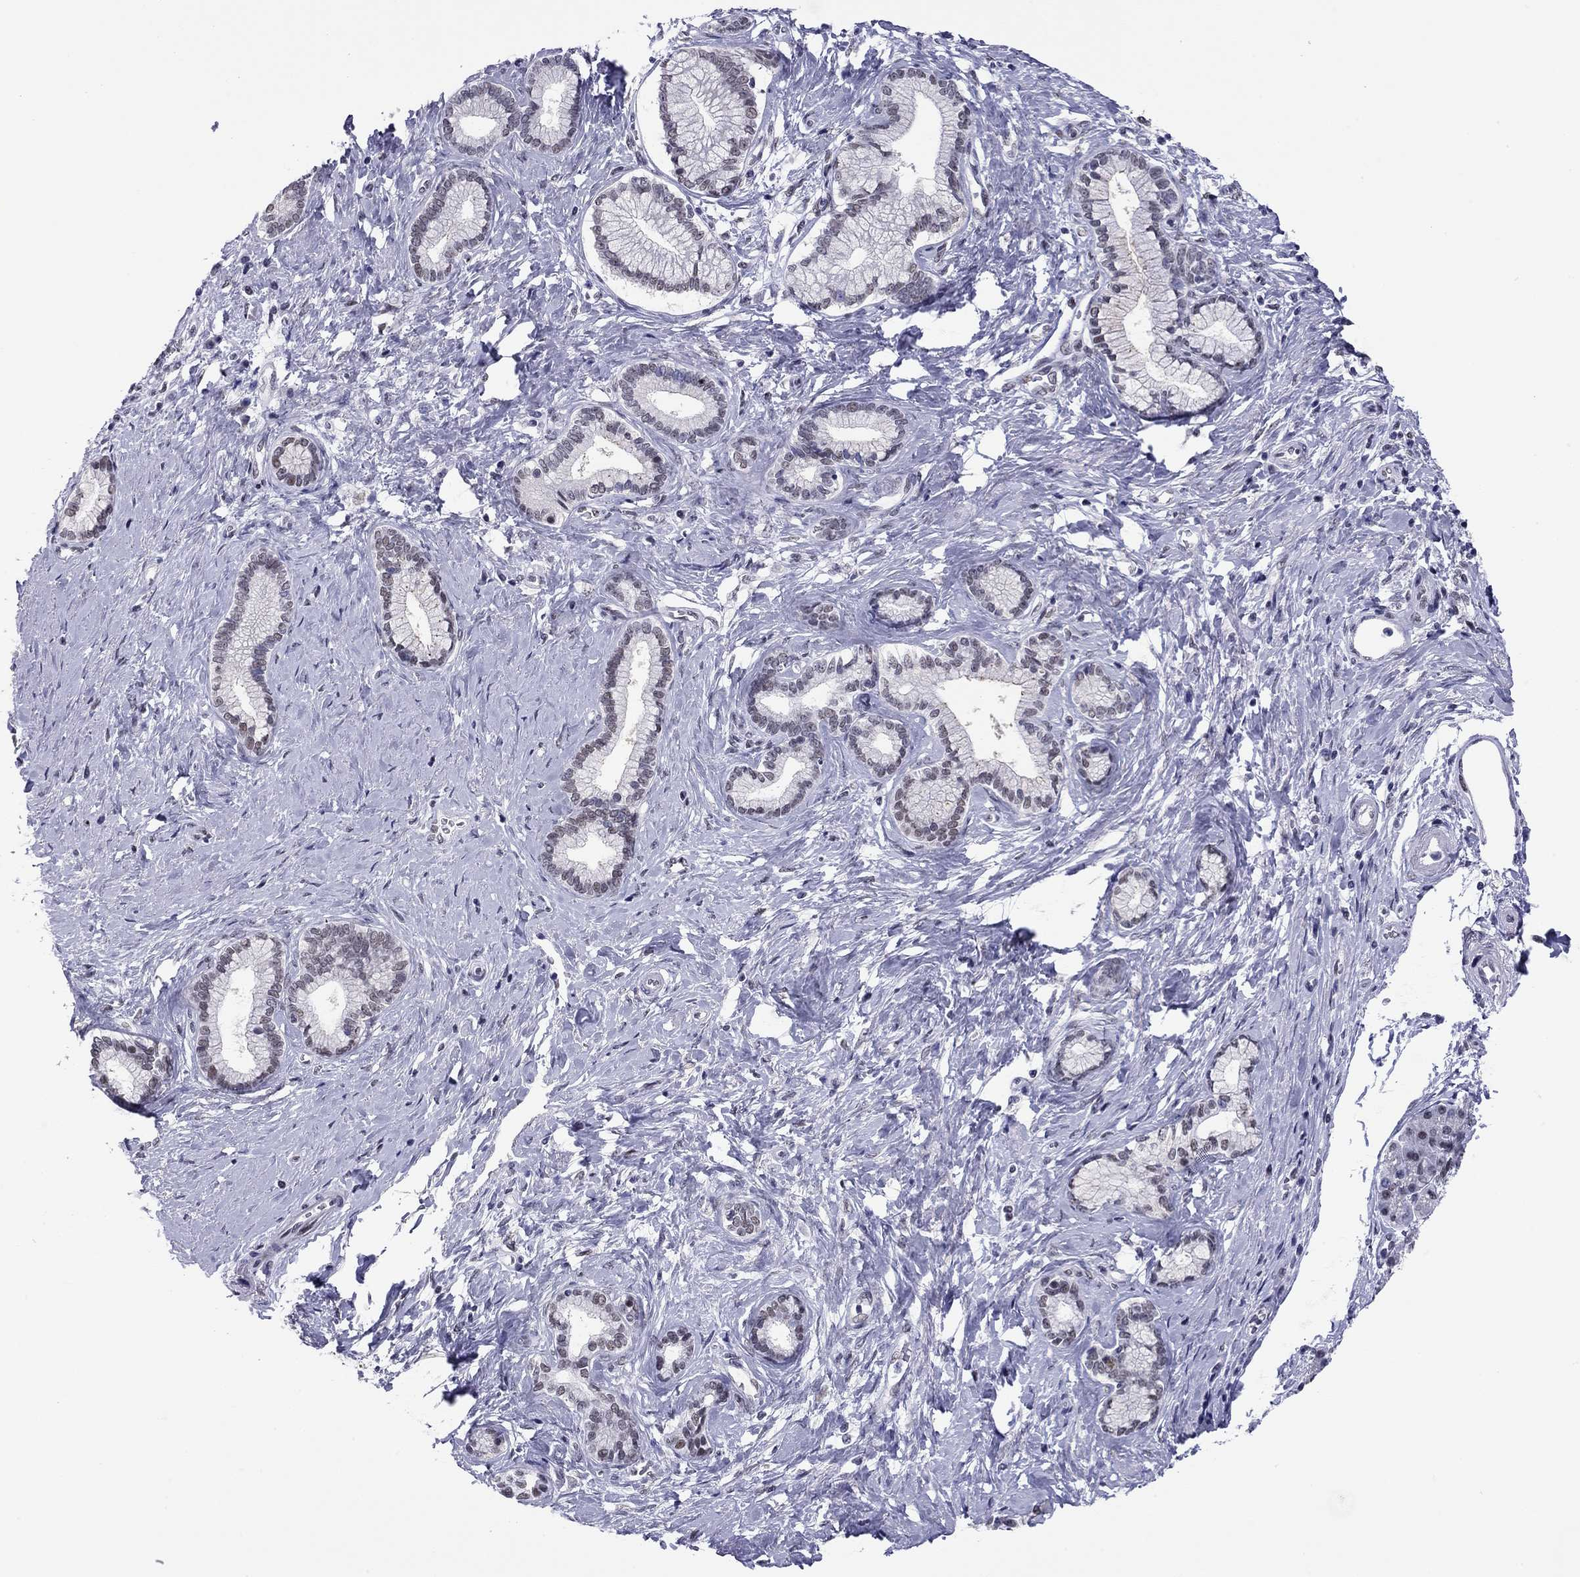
{"staining": {"intensity": "weak", "quantity": "25%-75%", "location": "nuclear"}, "tissue": "pancreatic cancer", "cell_type": "Tumor cells", "image_type": "cancer", "snomed": [{"axis": "morphology", "description": "Adenocarcinoma, NOS"}, {"axis": "topography", "description": "Pancreas"}], "caption": "DAB immunohistochemical staining of pancreatic adenocarcinoma shows weak nuclear protein positivity in about 25%-75% of tumor cells.", "gene": "DOT1L", "patient": {"sex": "female", "age": 73}}